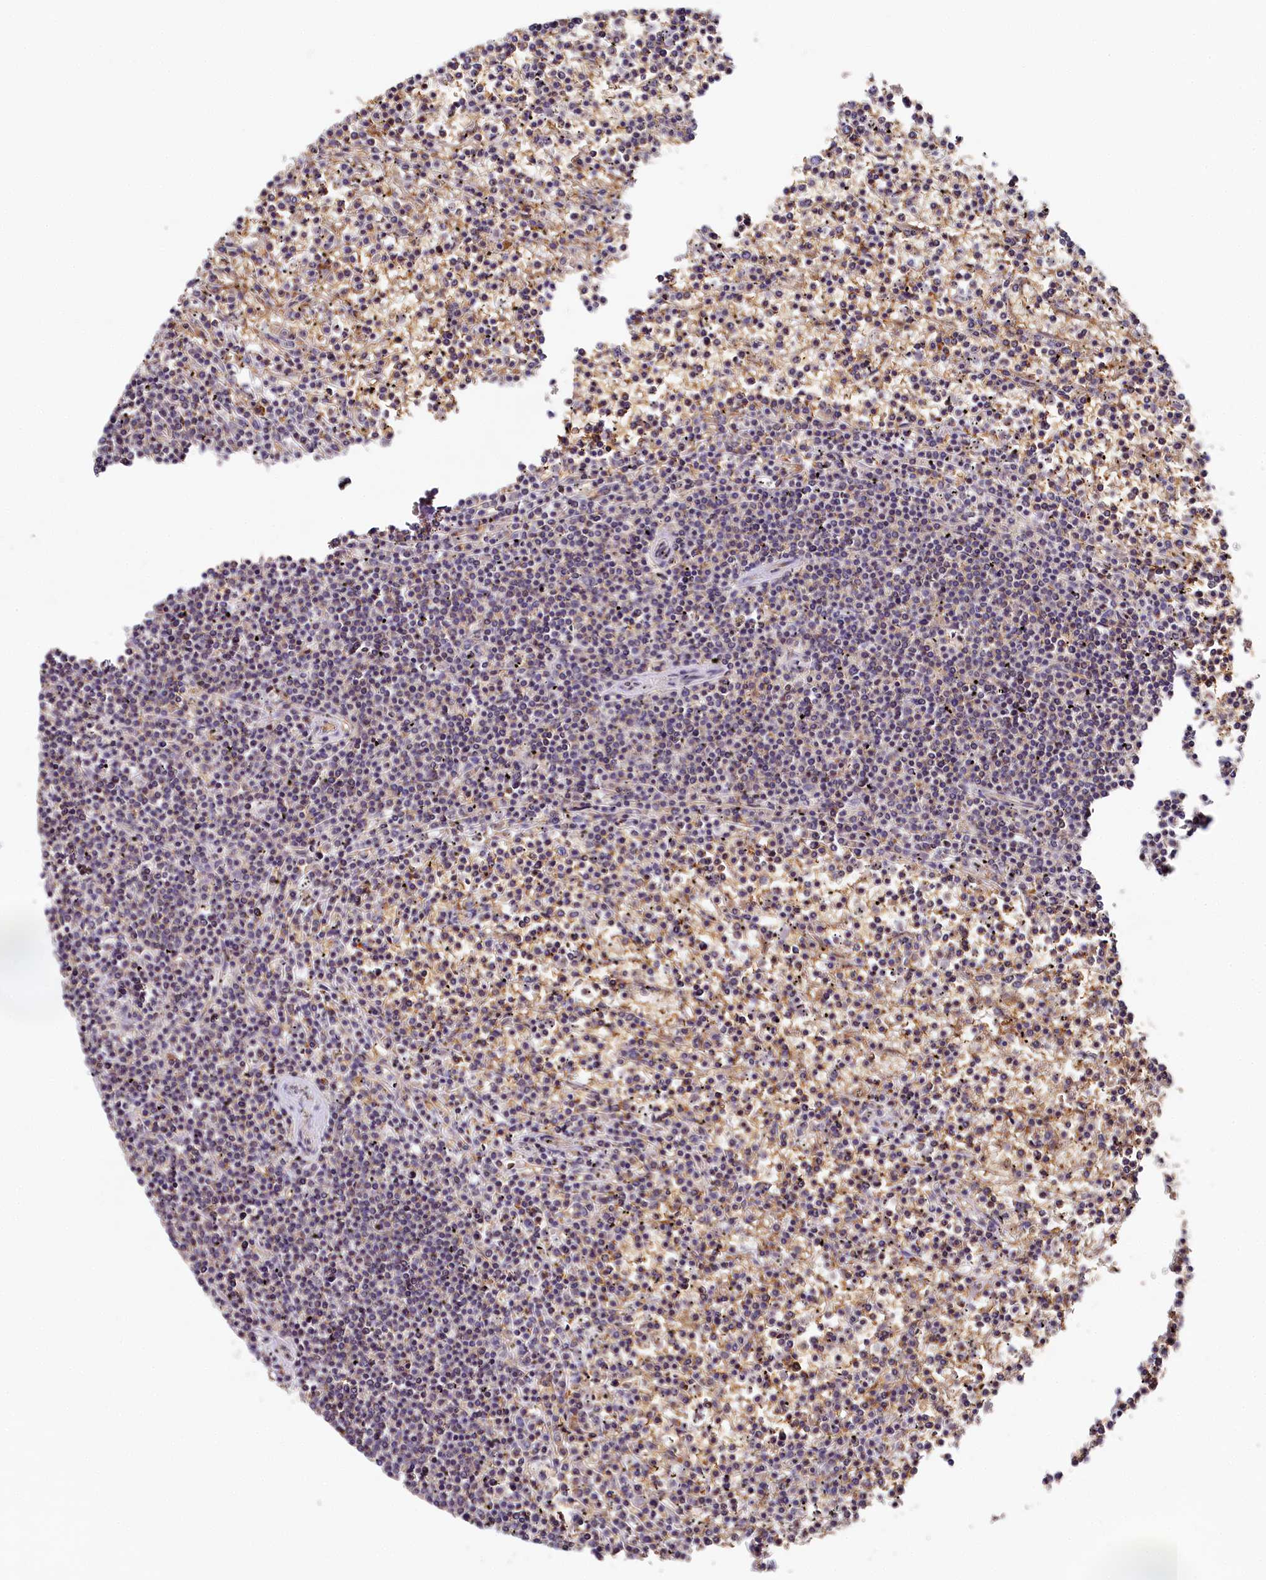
{"staining": {"intensity": "negative", "quantity": "none", "location": "none"}, "tissue": "lymphoma", "cell_type": "Tumor cells", "image_type": "cancer", "snomed": [{"axis": "morphology", "description": "Malignant lymphoma, non-Hodgkin's type, Low grade"}, {"axis": "topography", "description": "Spleen"}], "caption": "DAB immunohistochemical staining of low-grade malignant lymphoma, non-Hodgkin's type demonstrates no significant expression in tumor cells.", "gene": "PPIP5K1", "patient": {"sex": "female", "age": 19}}